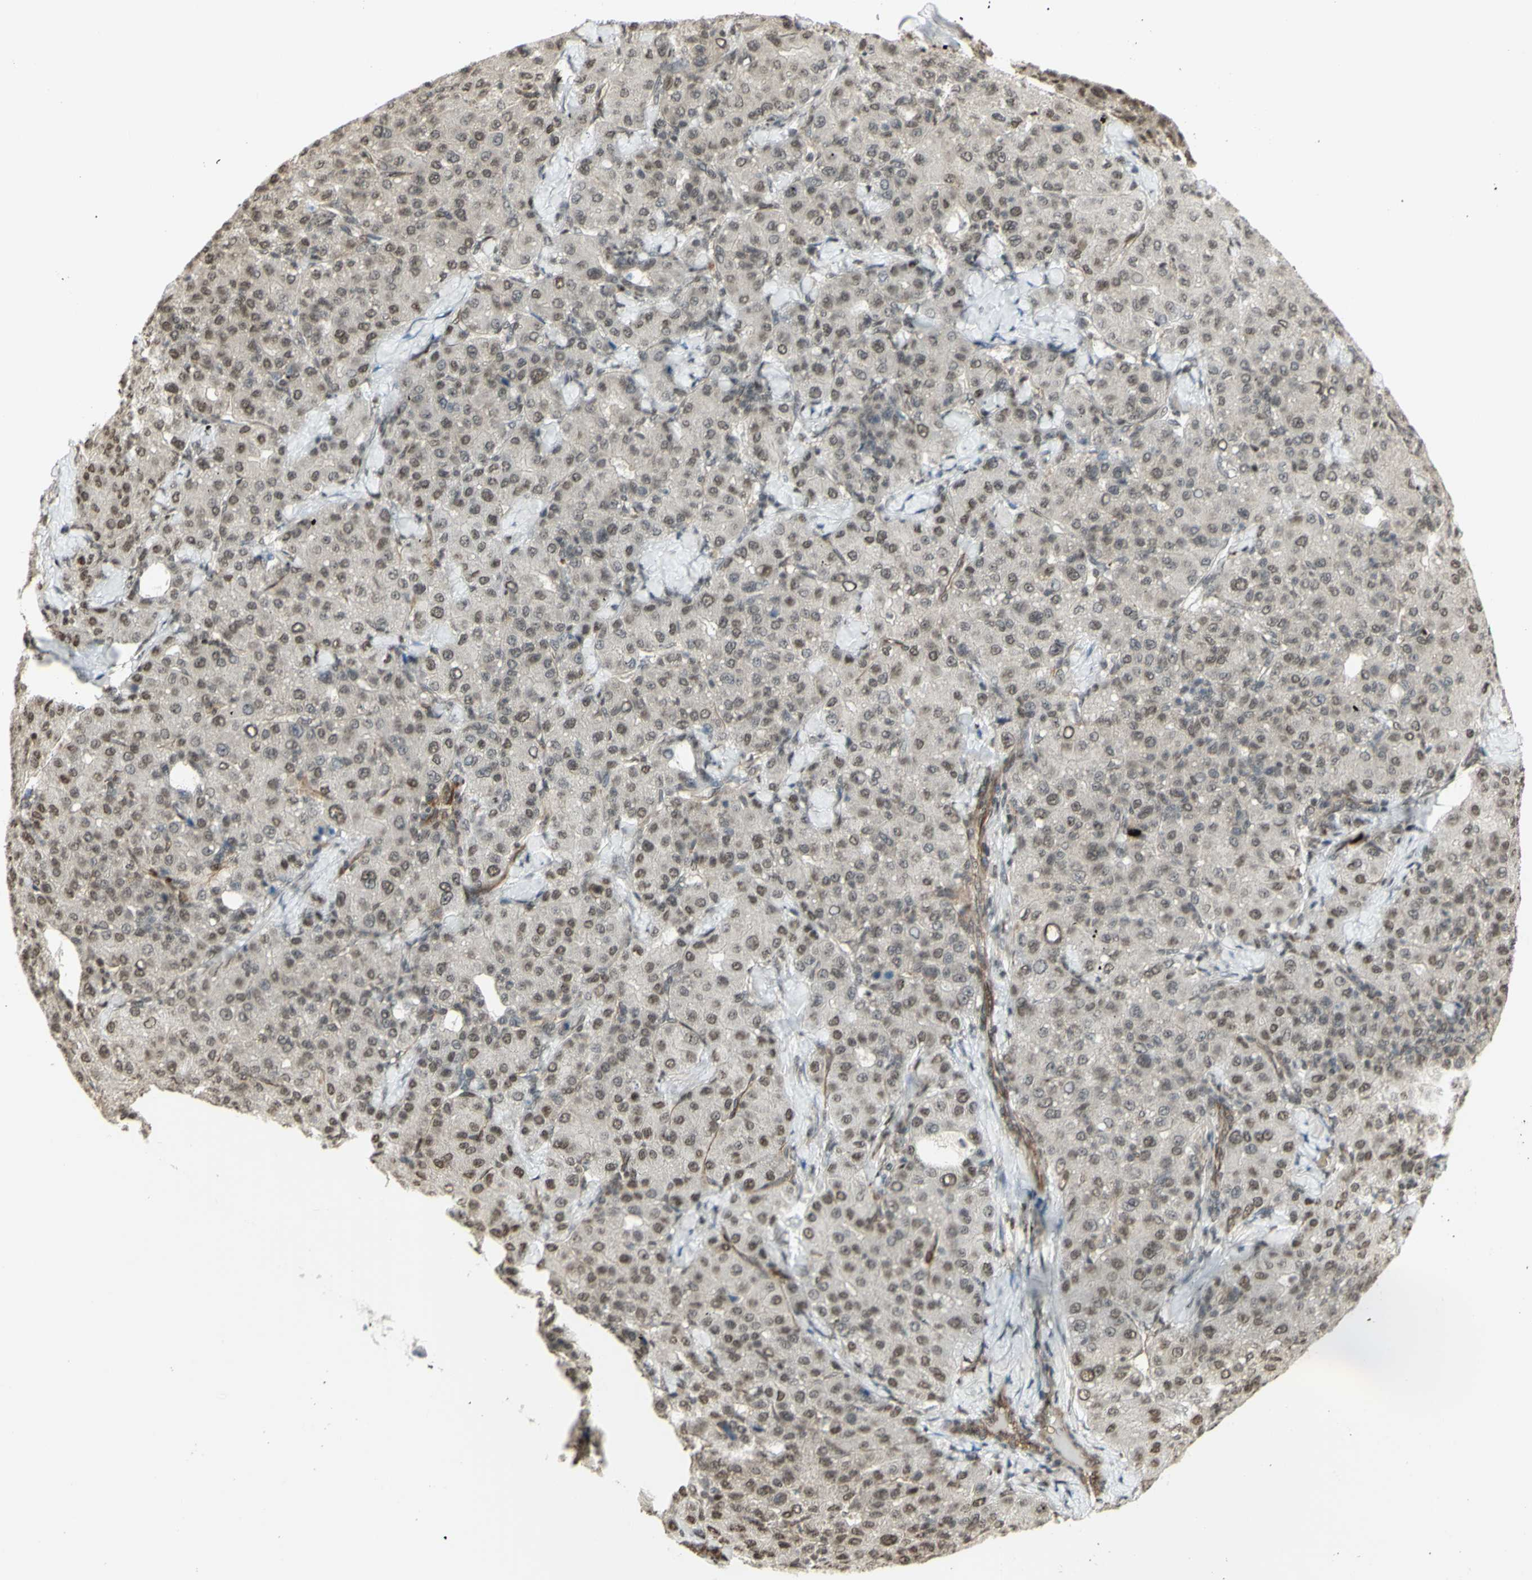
{"staining": {"intensity": "weak", "quantity": ">75%", "location": "nuclear"}, "tissue": "liver cancer", "cell_type": "Tumor cells", "image_type": "cancer", "snomed": [{"axis": "morphology", "description": "Carcinoma, Hepatocellular, NOS"}, {"axis": "topography", "description": "Liver"}], "caption": "There is low levels of weak nuclear positivity in tumor cells of liver hepatocellular carcinoma, as demonstrated by immunohistochemical staining (brown color).", "gene": "ZMYM6", "patient": {"sex": "male", "age": 65}}